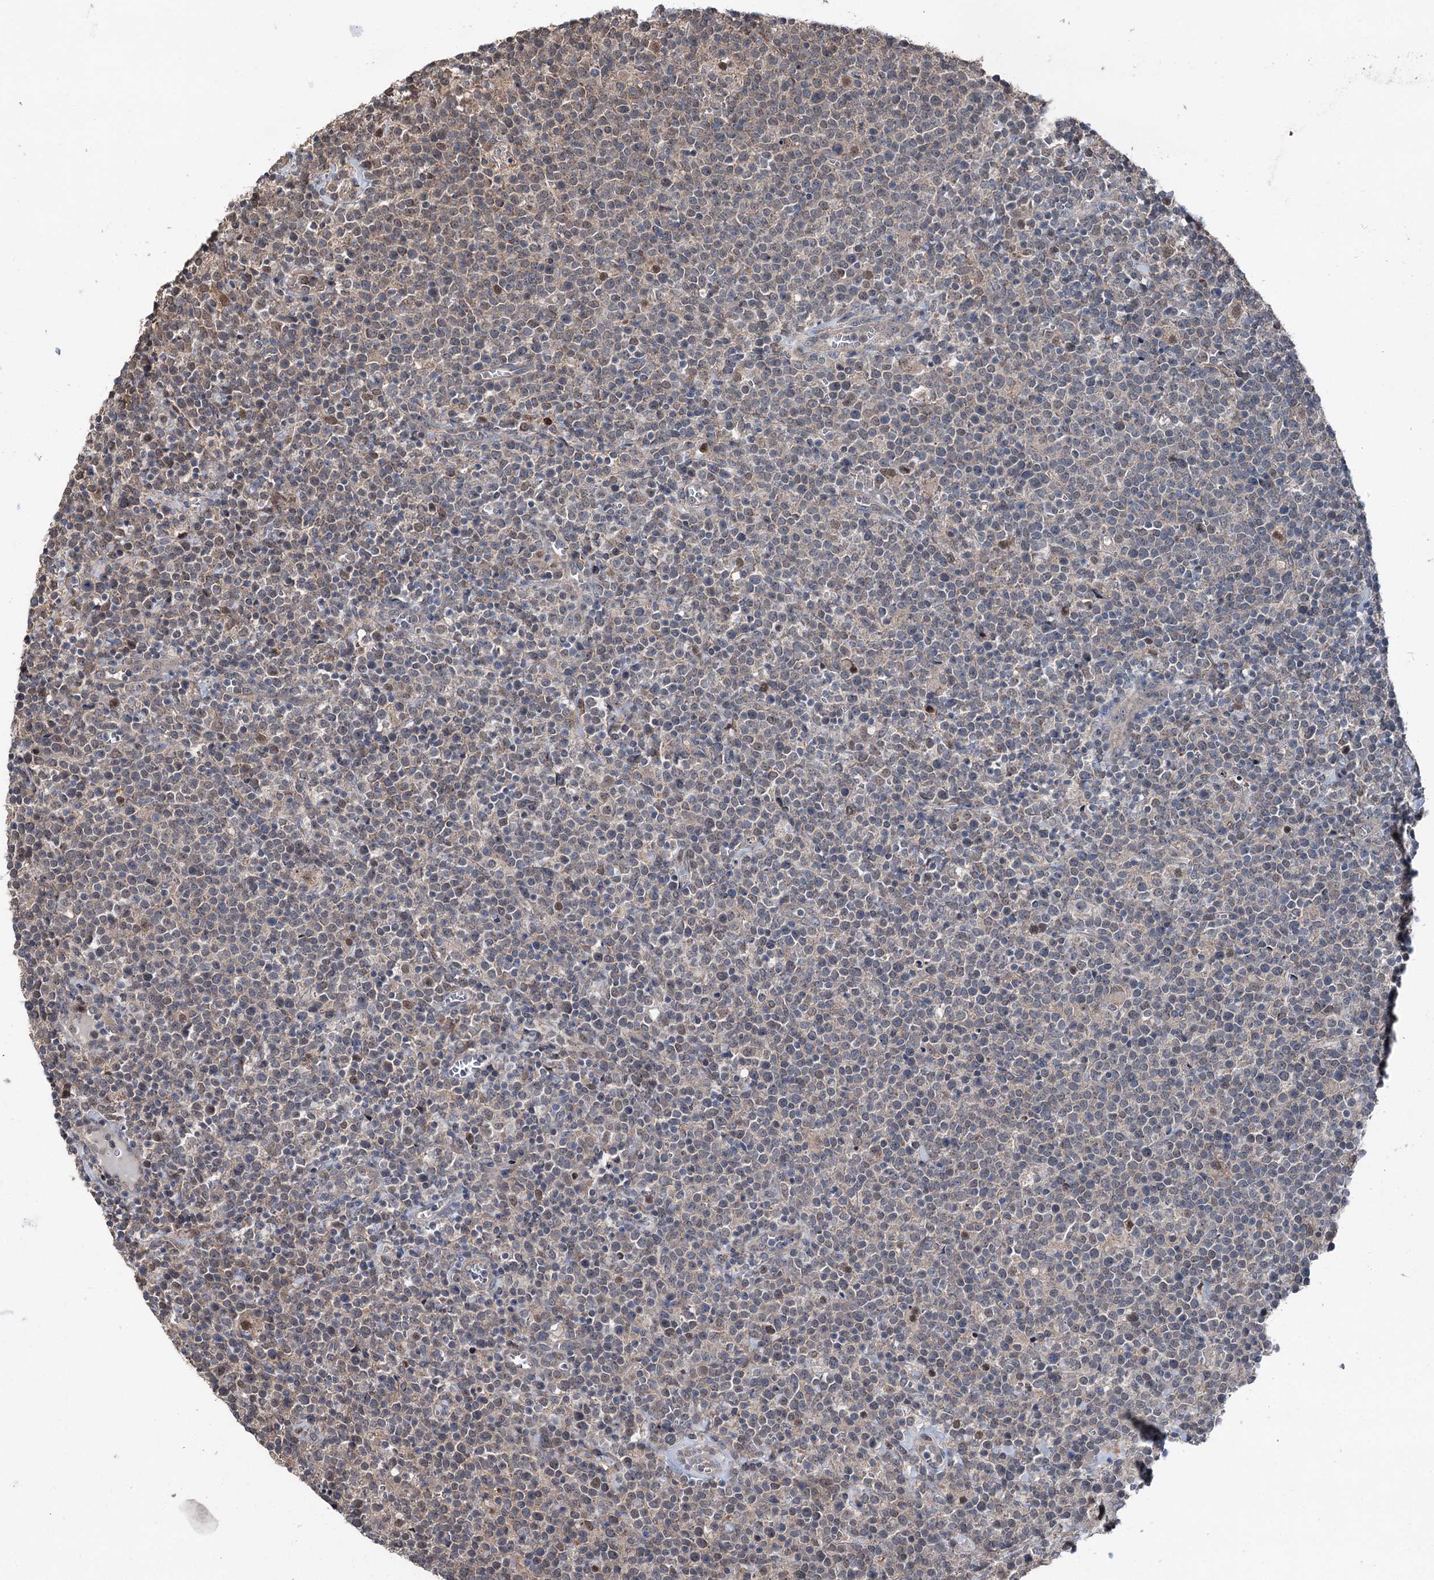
{"staining": {"intensity": "negative", "quantity": "none", "location": "none"}, "tissue": "lymphoma", "cell_type": "Tumor cells", "image_type": "cancer", "snomed": [{"axis": "morphology", "description": "Malignant lymphoma, non-Hodgkin's type, High grade"}, {"axis": "topography", "description": "Lymph node"}], "caption": "Immunohistochemistry (IHC) histopathology image of human high-grade malignant lymphoma, non-Hodgkin's type stained for a protein (brown), which exhibits no positivity in tumor cells.", "gene": "PSMD13", "patient": {"sex": "male", "age": 61}}